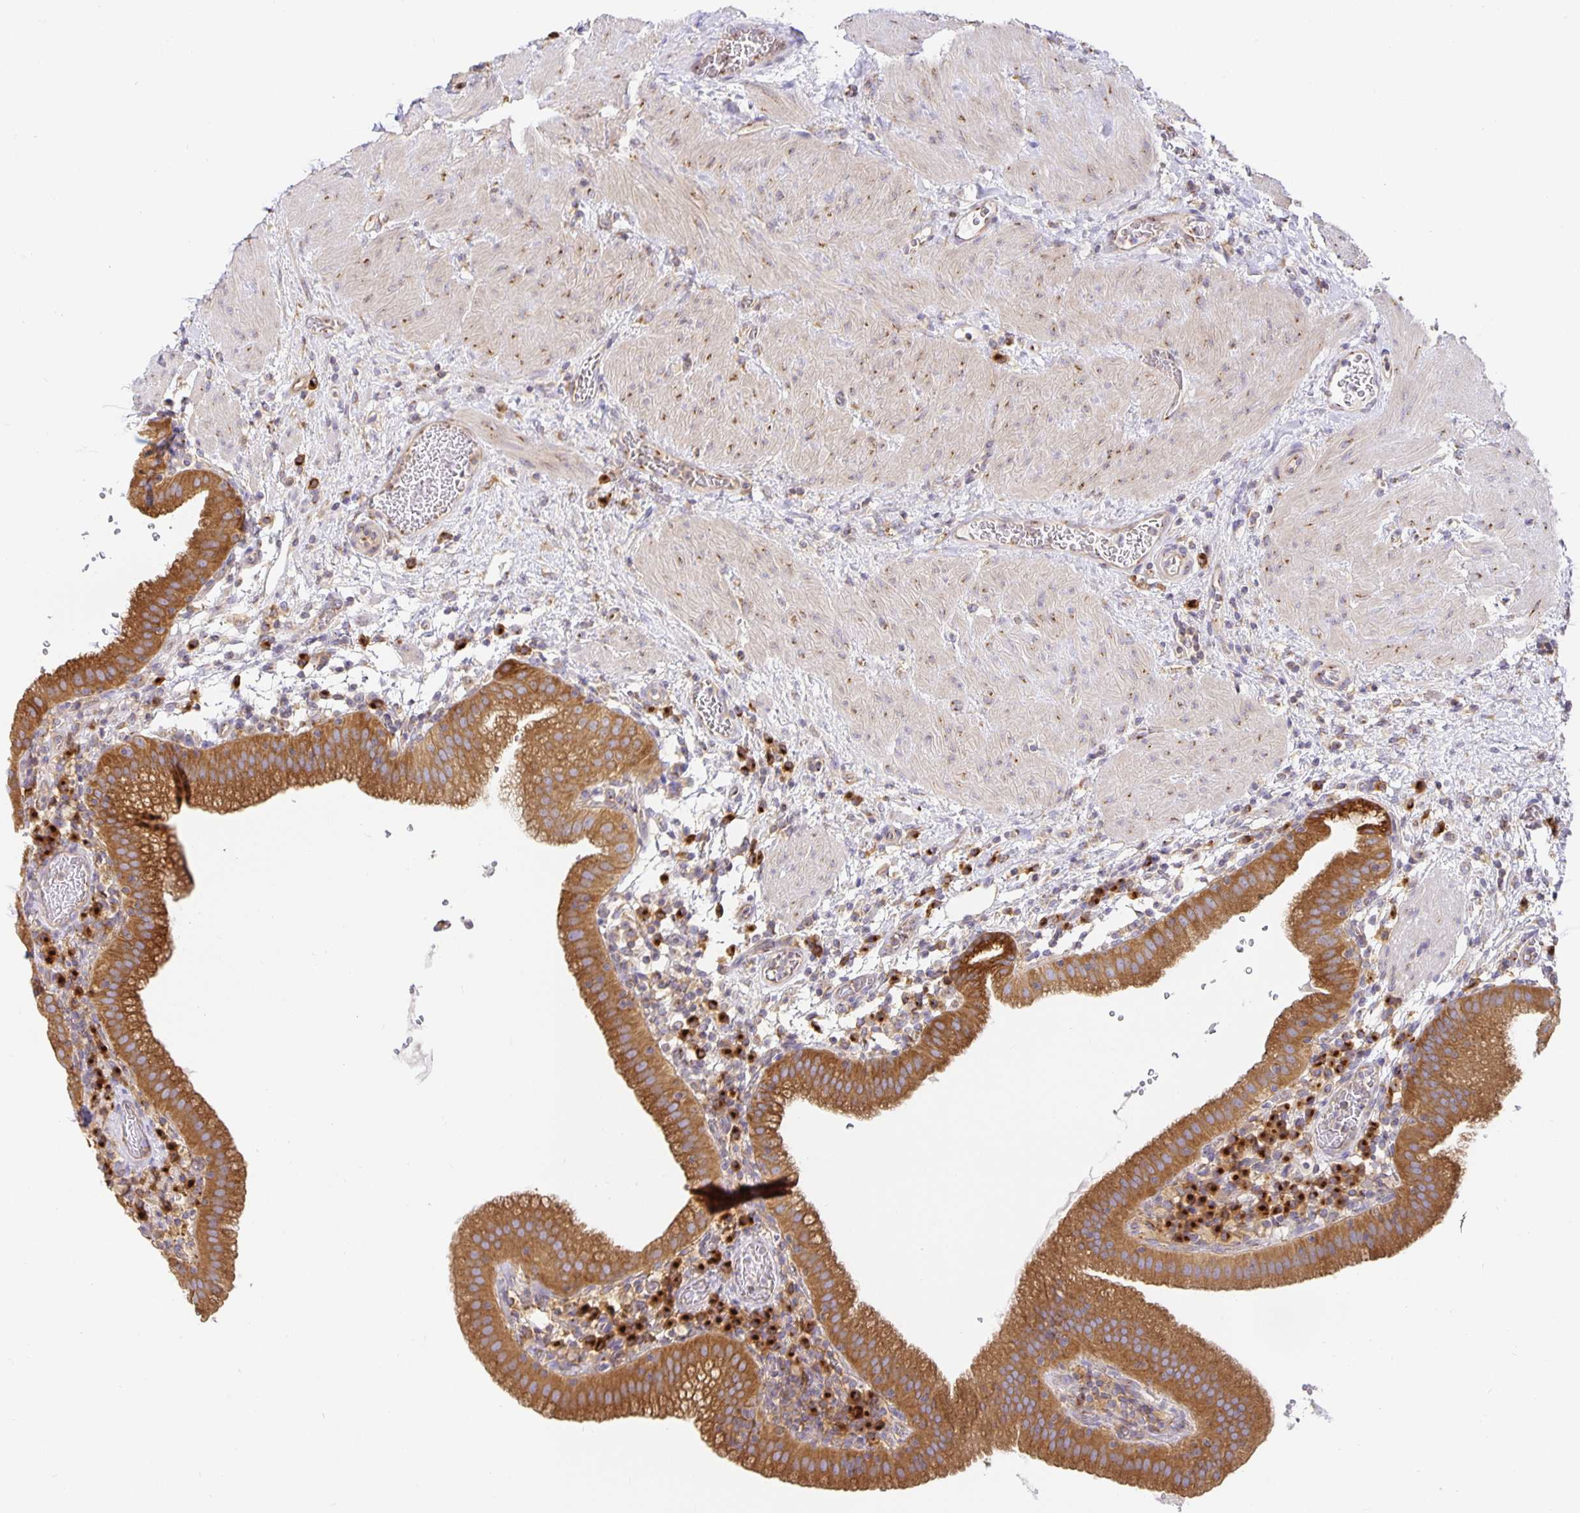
{"staining": {"intensity": "moderate", "quantity": ">75%", "location": "cytoplasmic/membranous"}, "tissue": "gallbladder", "cell_type": "Glandular cells", "image_type": "normal", "snomed": [{"axis": "morphology", "description": "Normal tissue, NOS"}, {"axis": "topography", "description": "Gallbladder"}], "caption": "Protein analysis of normal gallbladder demonstrates moderate cytoplasmic/membranous expression in approximately >75% of glandular cells. Immunohistochemistry (ihc) stains the protein of interest in brown and the nuclei are stained blue.", "gene": "USO1", "patient": {"sex": "male", "age": 26}}